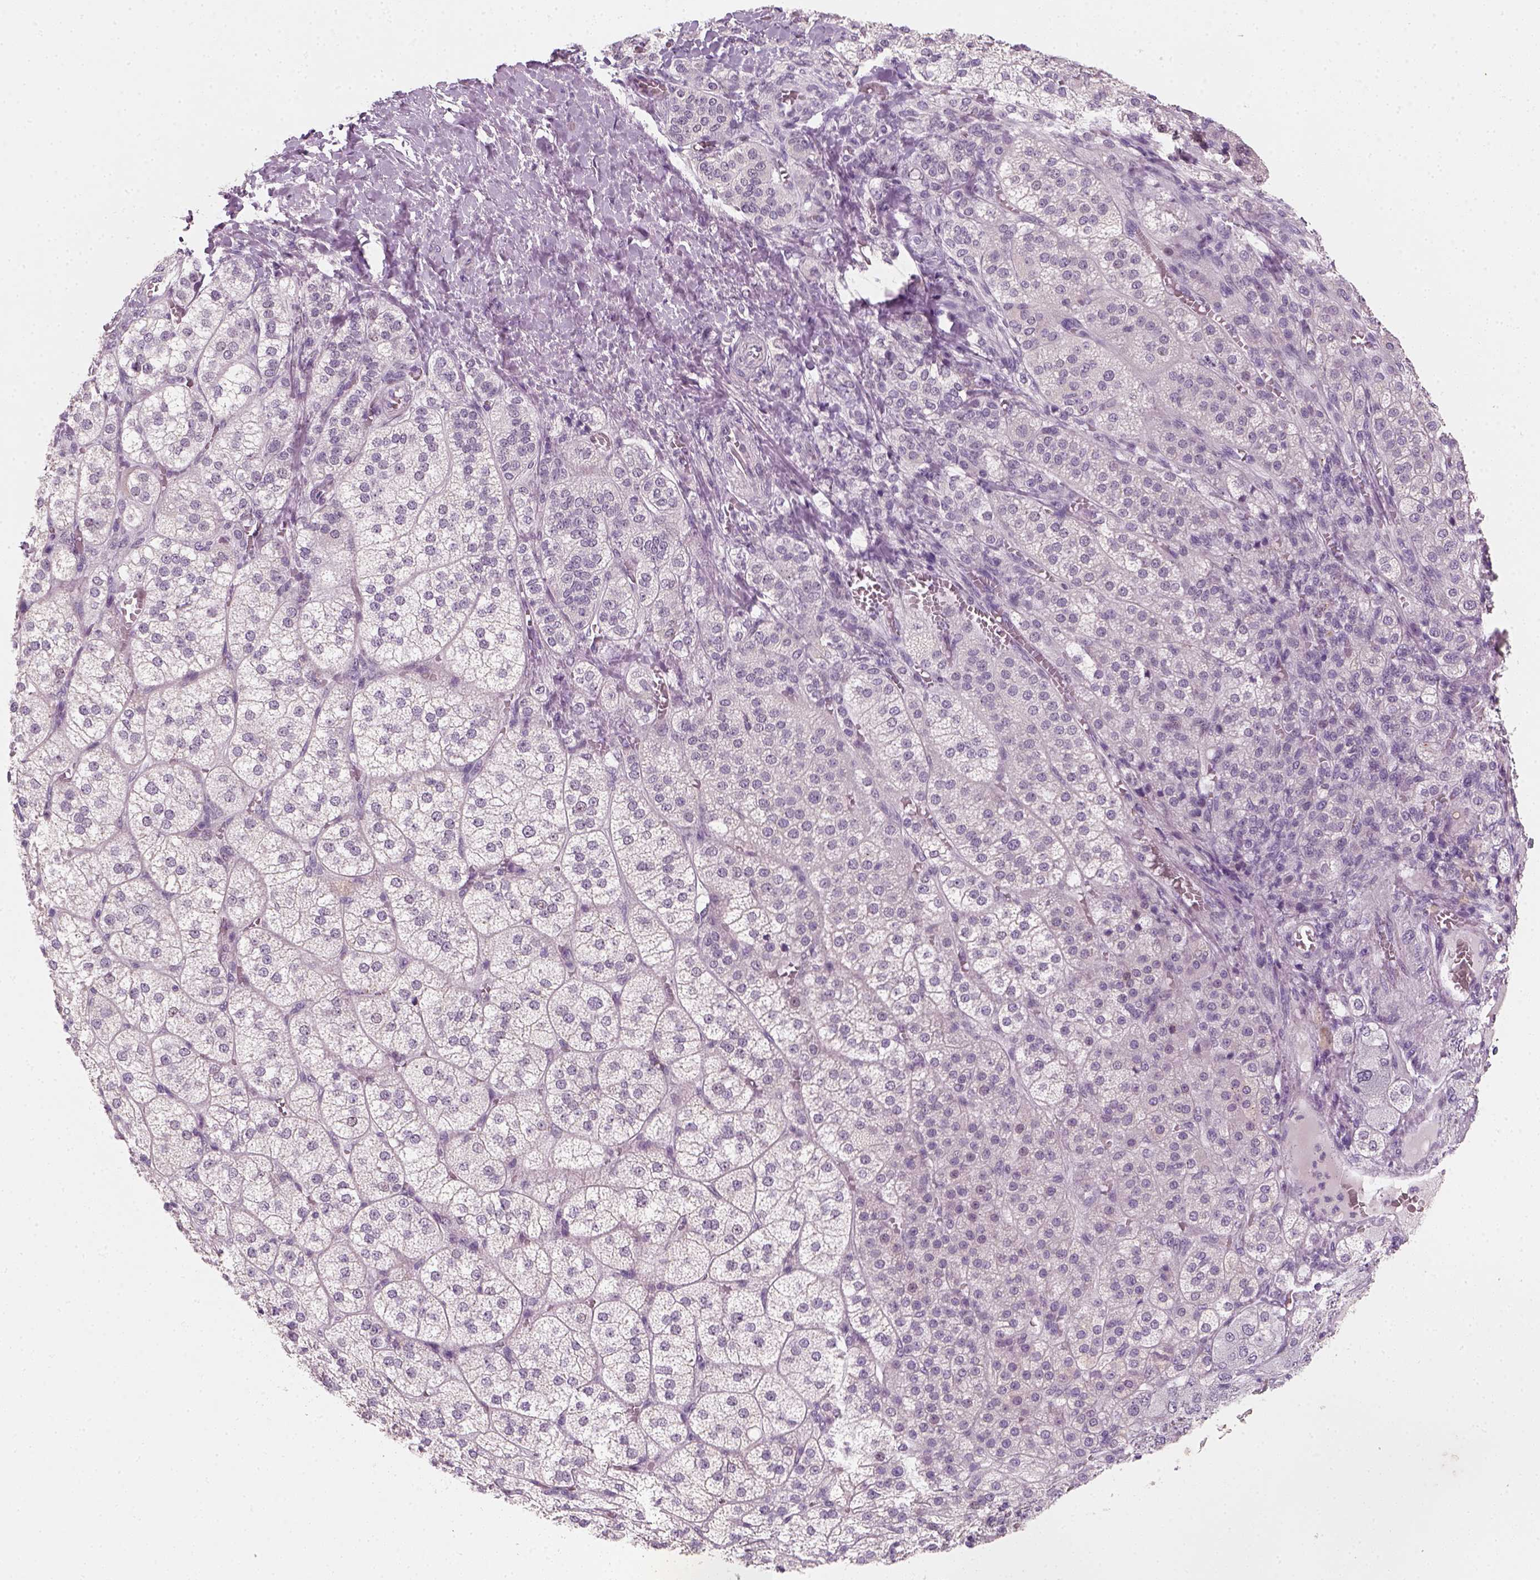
{"staining": {"intensity": "negative", "quantity": "none", "location": "none"}, "tissue": "adrenal gland", "cell_type": "Glandular cells", "image_type": "normal", "snomed": [{"axis": "morphology", "description": "Normal tissue, NOS"}, {"axis": "topography", "description": "Adrenal gland"}], "caption": "Immunohistochemistry (IHC) micrograph of benign adrenal gland stained for a protein (brown), which reveals no expression in glandular cells.", "gene": "TP53", "patient": {"sex": "female", "age": 60}}